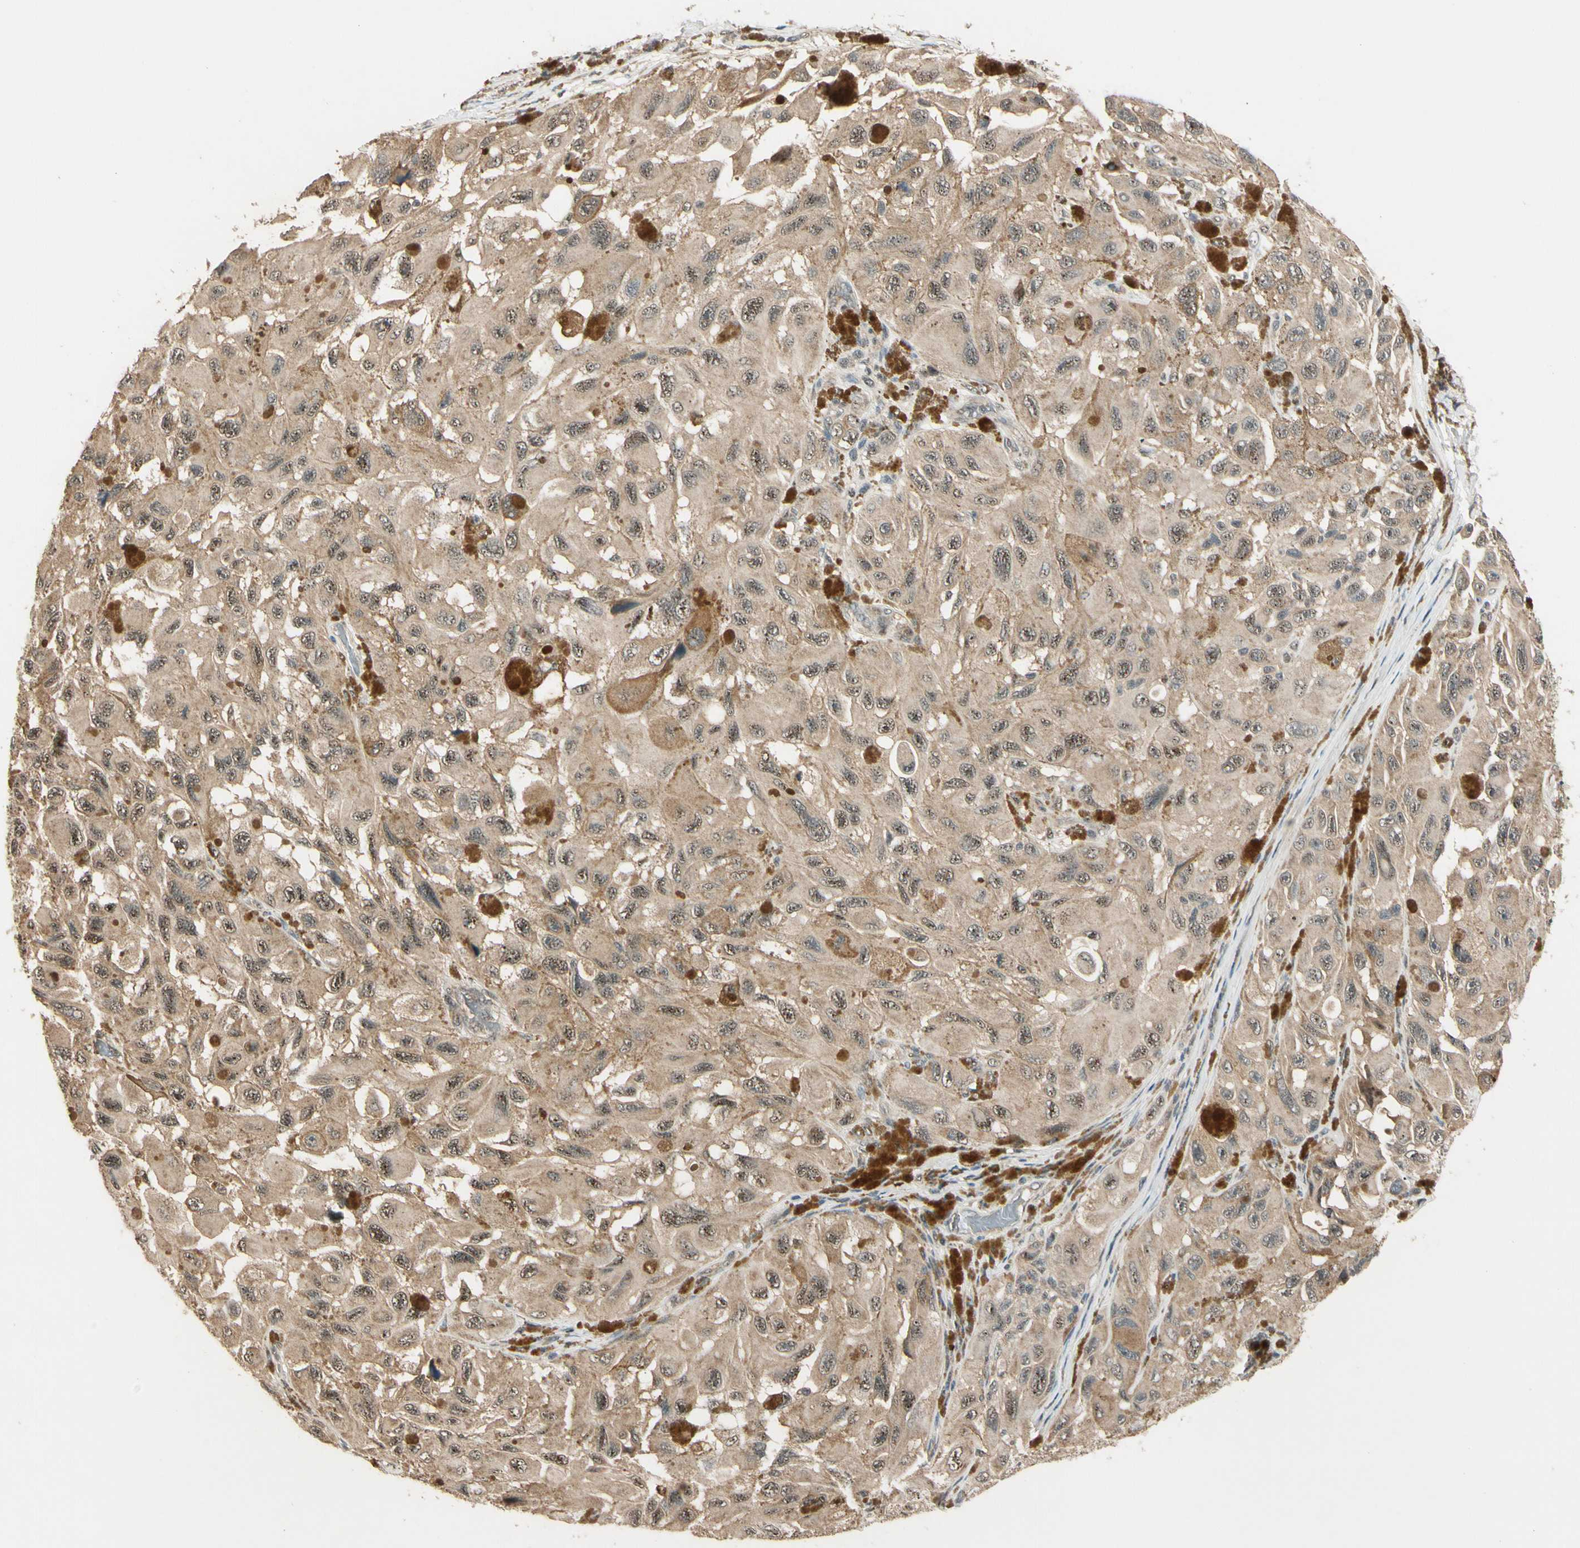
{"staining": {"intensity": "moderate", "quantity": ">75%", "location": "cytoplasmic/membranous"}, "tissue": "melanoma", "cell_type": "Tumor cells", "image_type": "cancer", "snomed": [{"axis": "morphology", "description": "Malignant melanoma, NOS"}, {"axis": "topography", "description": "Skin"}], "caption": "Immunohistochemical staining of human melanoma shows medium levels of moderate cytoplasmic/membranous expression in approximately >75% of tumor cells. (DAB (3,3'-diaminobenzidine) = brown stain, brightfield microscopy at high magnification).", "gene": "MCPH1", "patient": {"sex": "female", "age": 73}}